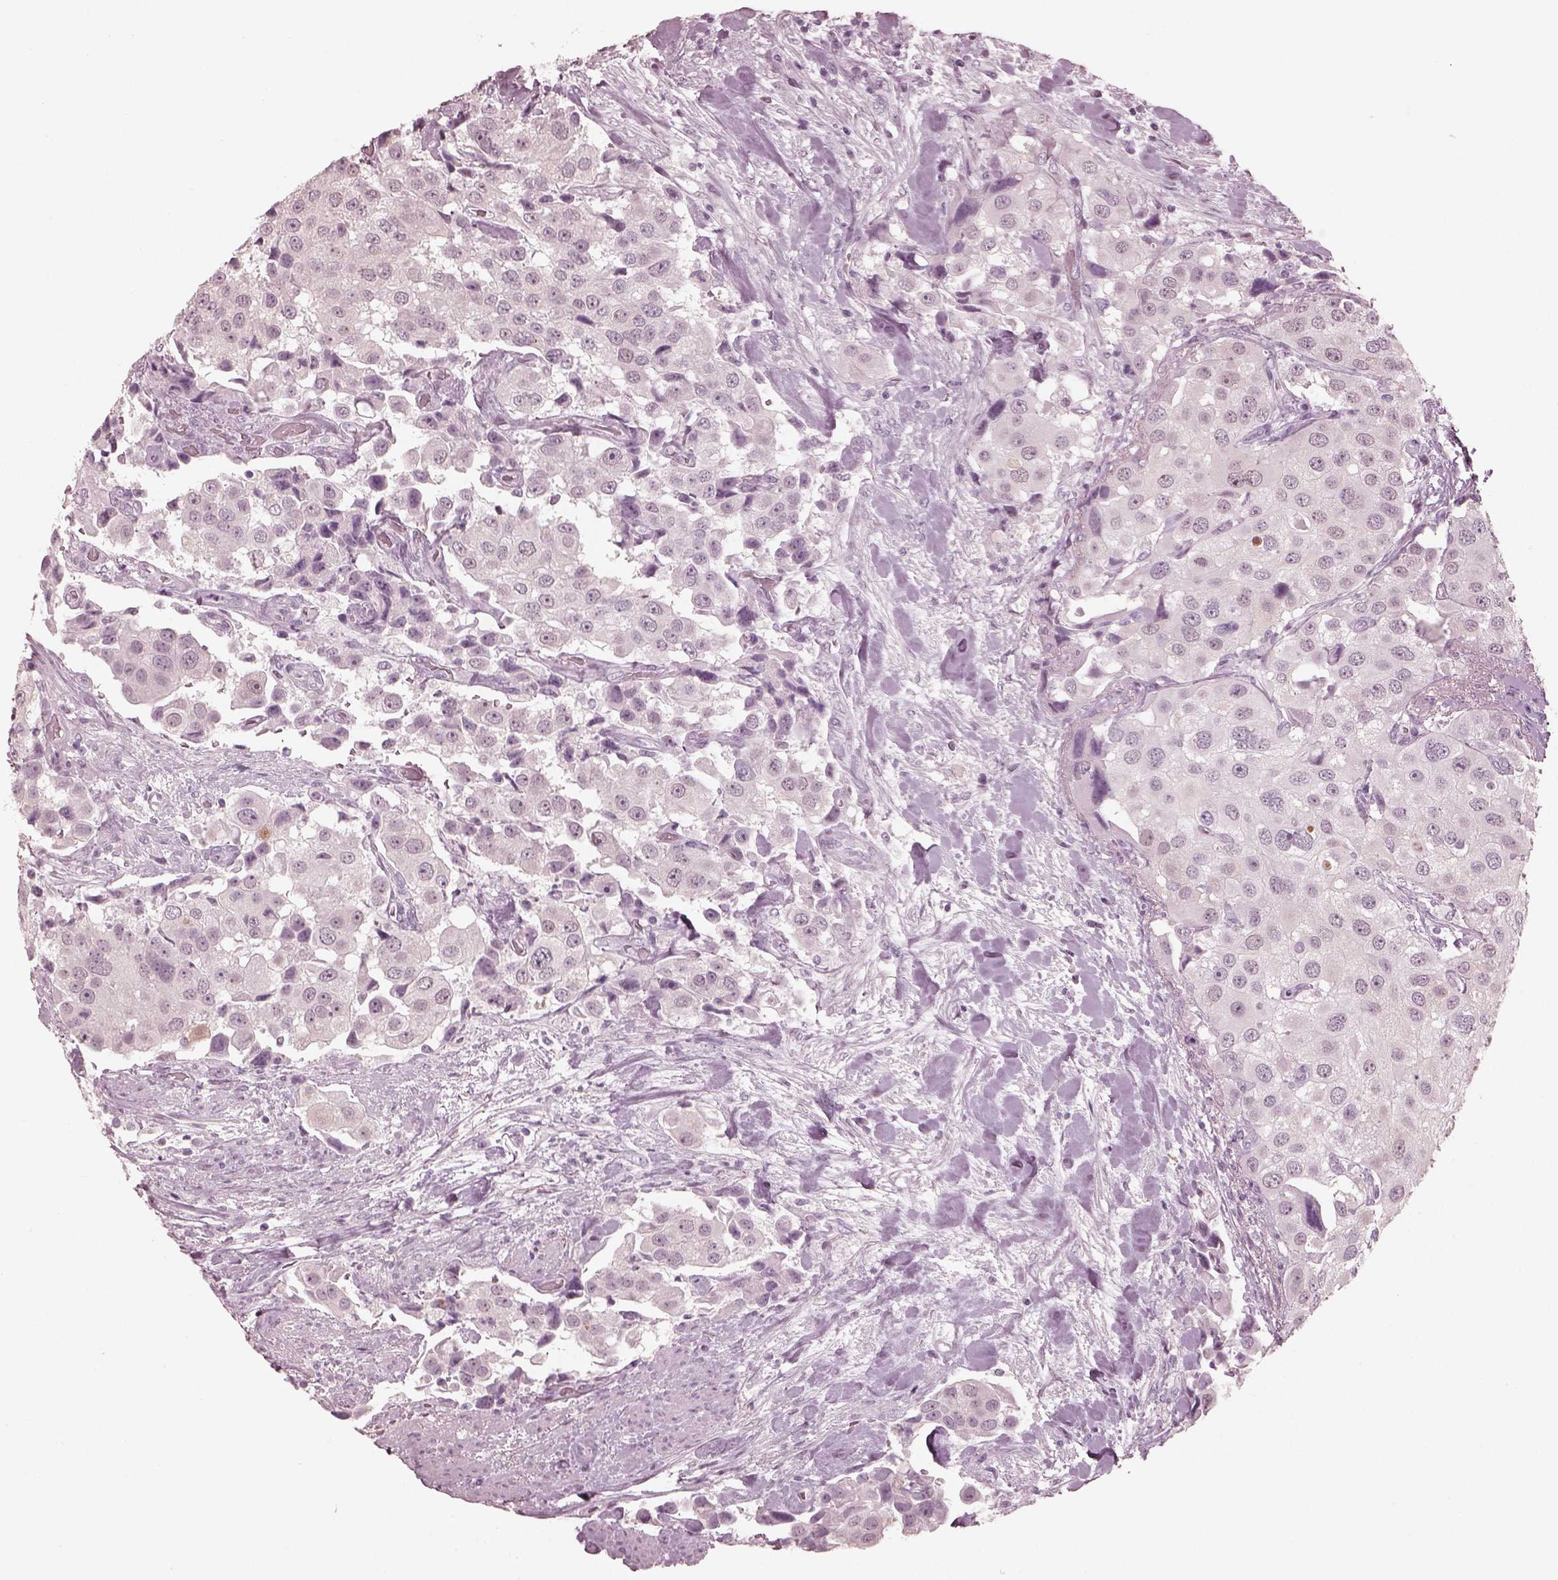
{"staining": {"intensity": "negative", "quantity": "none", "location": "none"}, "tissue": "urothelial cancer", "cell_type": "Tumor cells", "image_type": "cancer", "snomed": [{"axis": "morphology", "description": "Urothelial carcinoma, High grade"}, {"axis": "topography", "description": "Urinary bladder"}], "caption": "Tumor cells show no significant protein positivity in high-grade urothelial carcinoma. (DAB immunohistochemistry (IHC) with hematoxylin counter stain).", "gene": "C2orf81", "patient": {"sex": "female", "age": 64}}